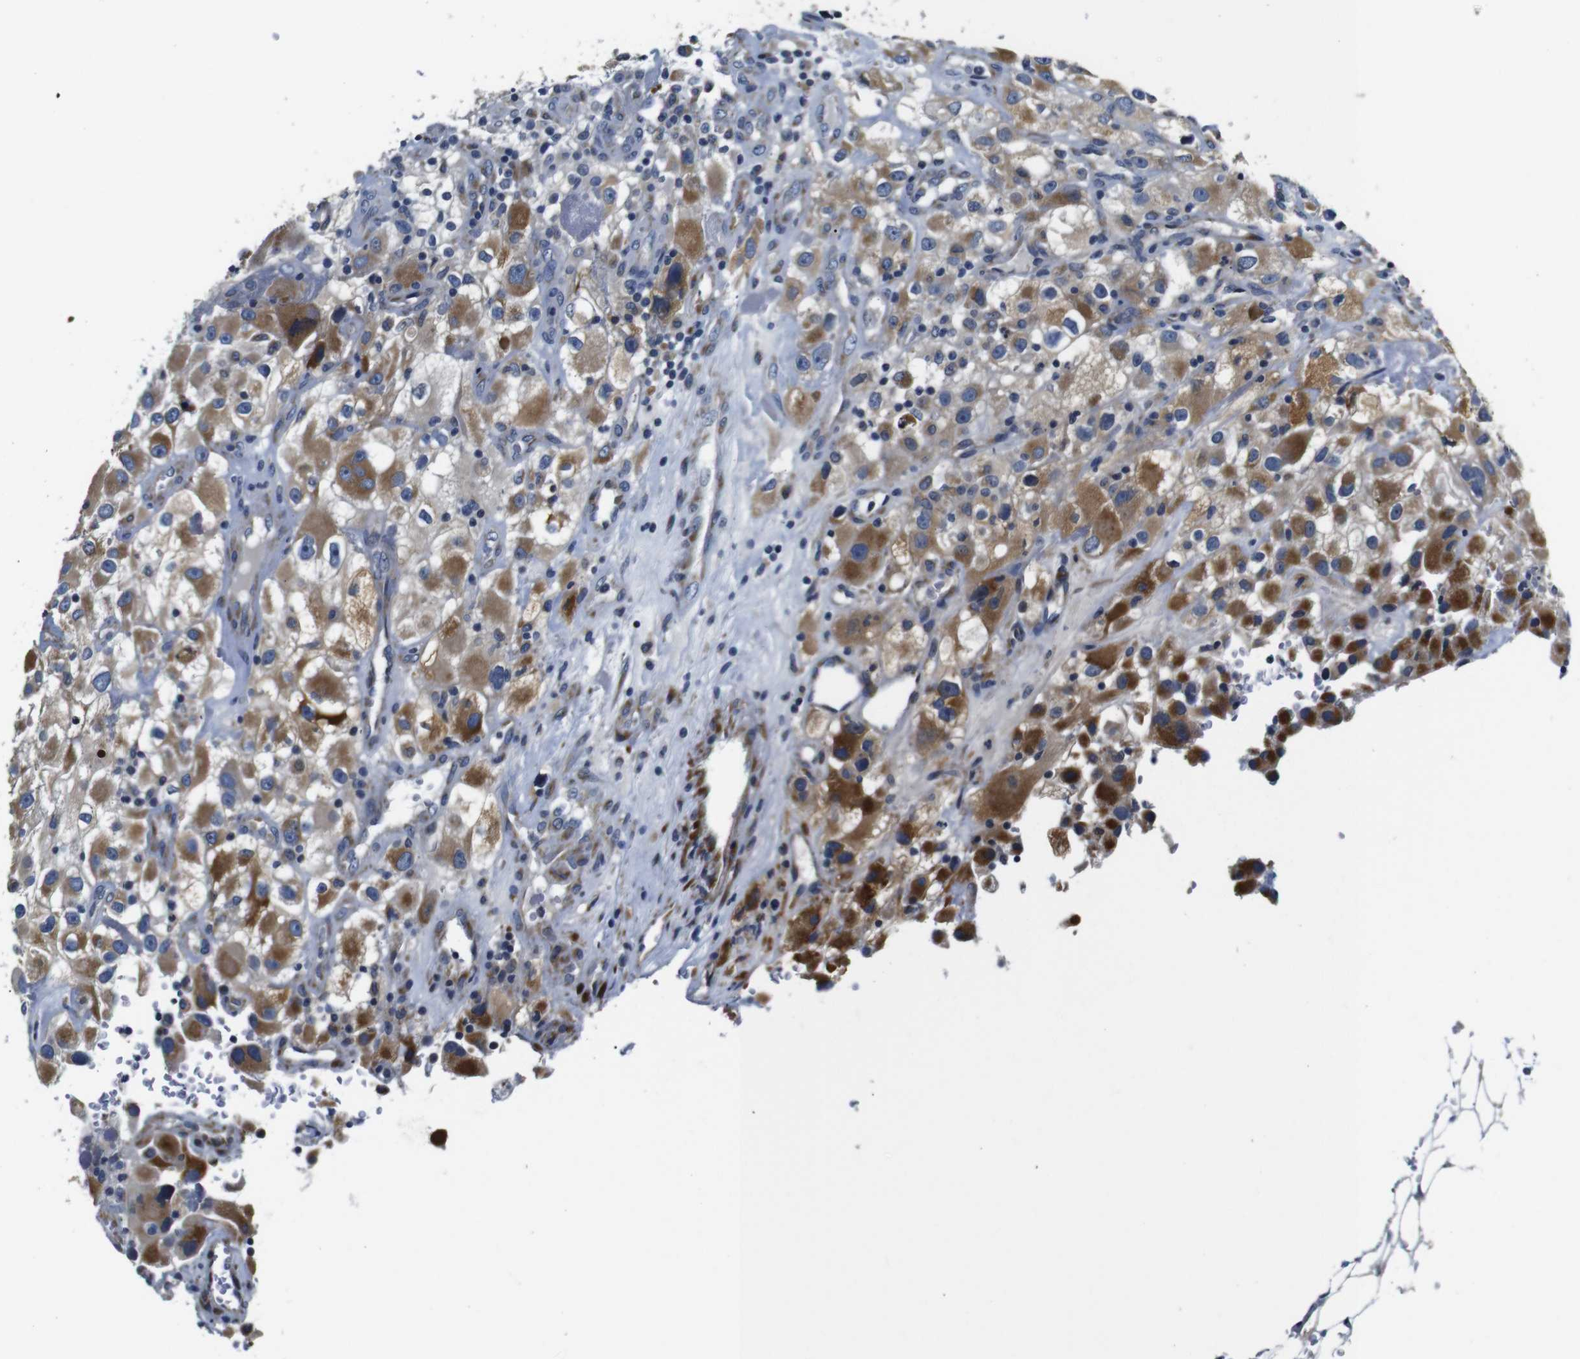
{"staining": {"intensity": "moderate", "quantity": ">75%", "location": "cytoplasmic/membranous"}, "tissue": "renal cancer", "cell_type": "Tumor cells", "image_type": "cancer", "snomed": [{"axis": "morphology", "description": "Adenocarcinoma, NOS"}, {"axis": "topography", "description": "Kidney"}], "caption": "Immunohistochemistry micrograph of neoplastic tissue: human renal cancer stained using IHC displays medium levels of moderate protein expression localized specifically in the cytoplasmic/membranous of tumor cells, appearing as a cytoplasmic/membranous brown color.", "gene": "FKBP14", "patient": {"sex": "female", "age": 52}}